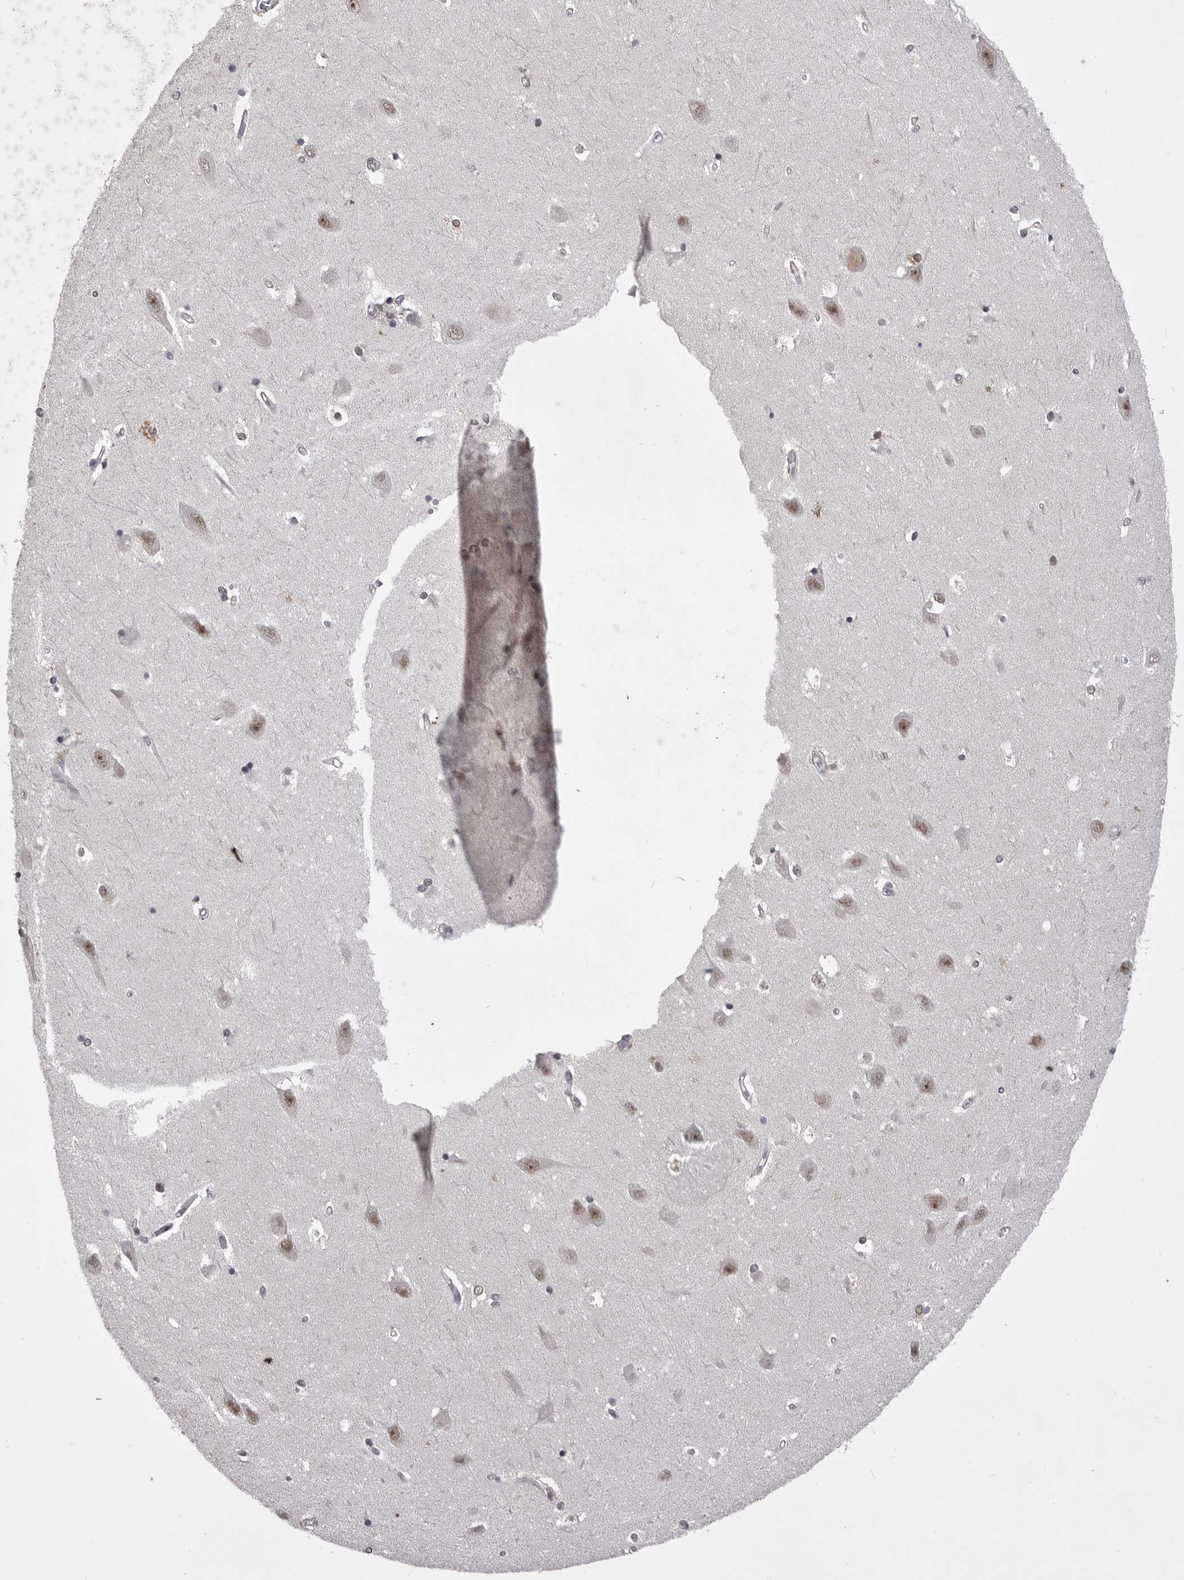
{"staining": {"intensity": "weak", "quantity": "<25%", "location": "cytoplasmic/membranous"}, "tissue": "hippocampus", "cell_type": "Glial cells", "image_type": "normal", "snomed": [{"axis": "morphology", "description": "Normal tissue, NOS"}, {"axis": "topography", "description": "Hippocampus"}], "caption": "IHC of unremarkable hippocampus shows no positivity in glial cells.", "gene": "PRPF3", "patient": {"sex": "male", "age": 45}}